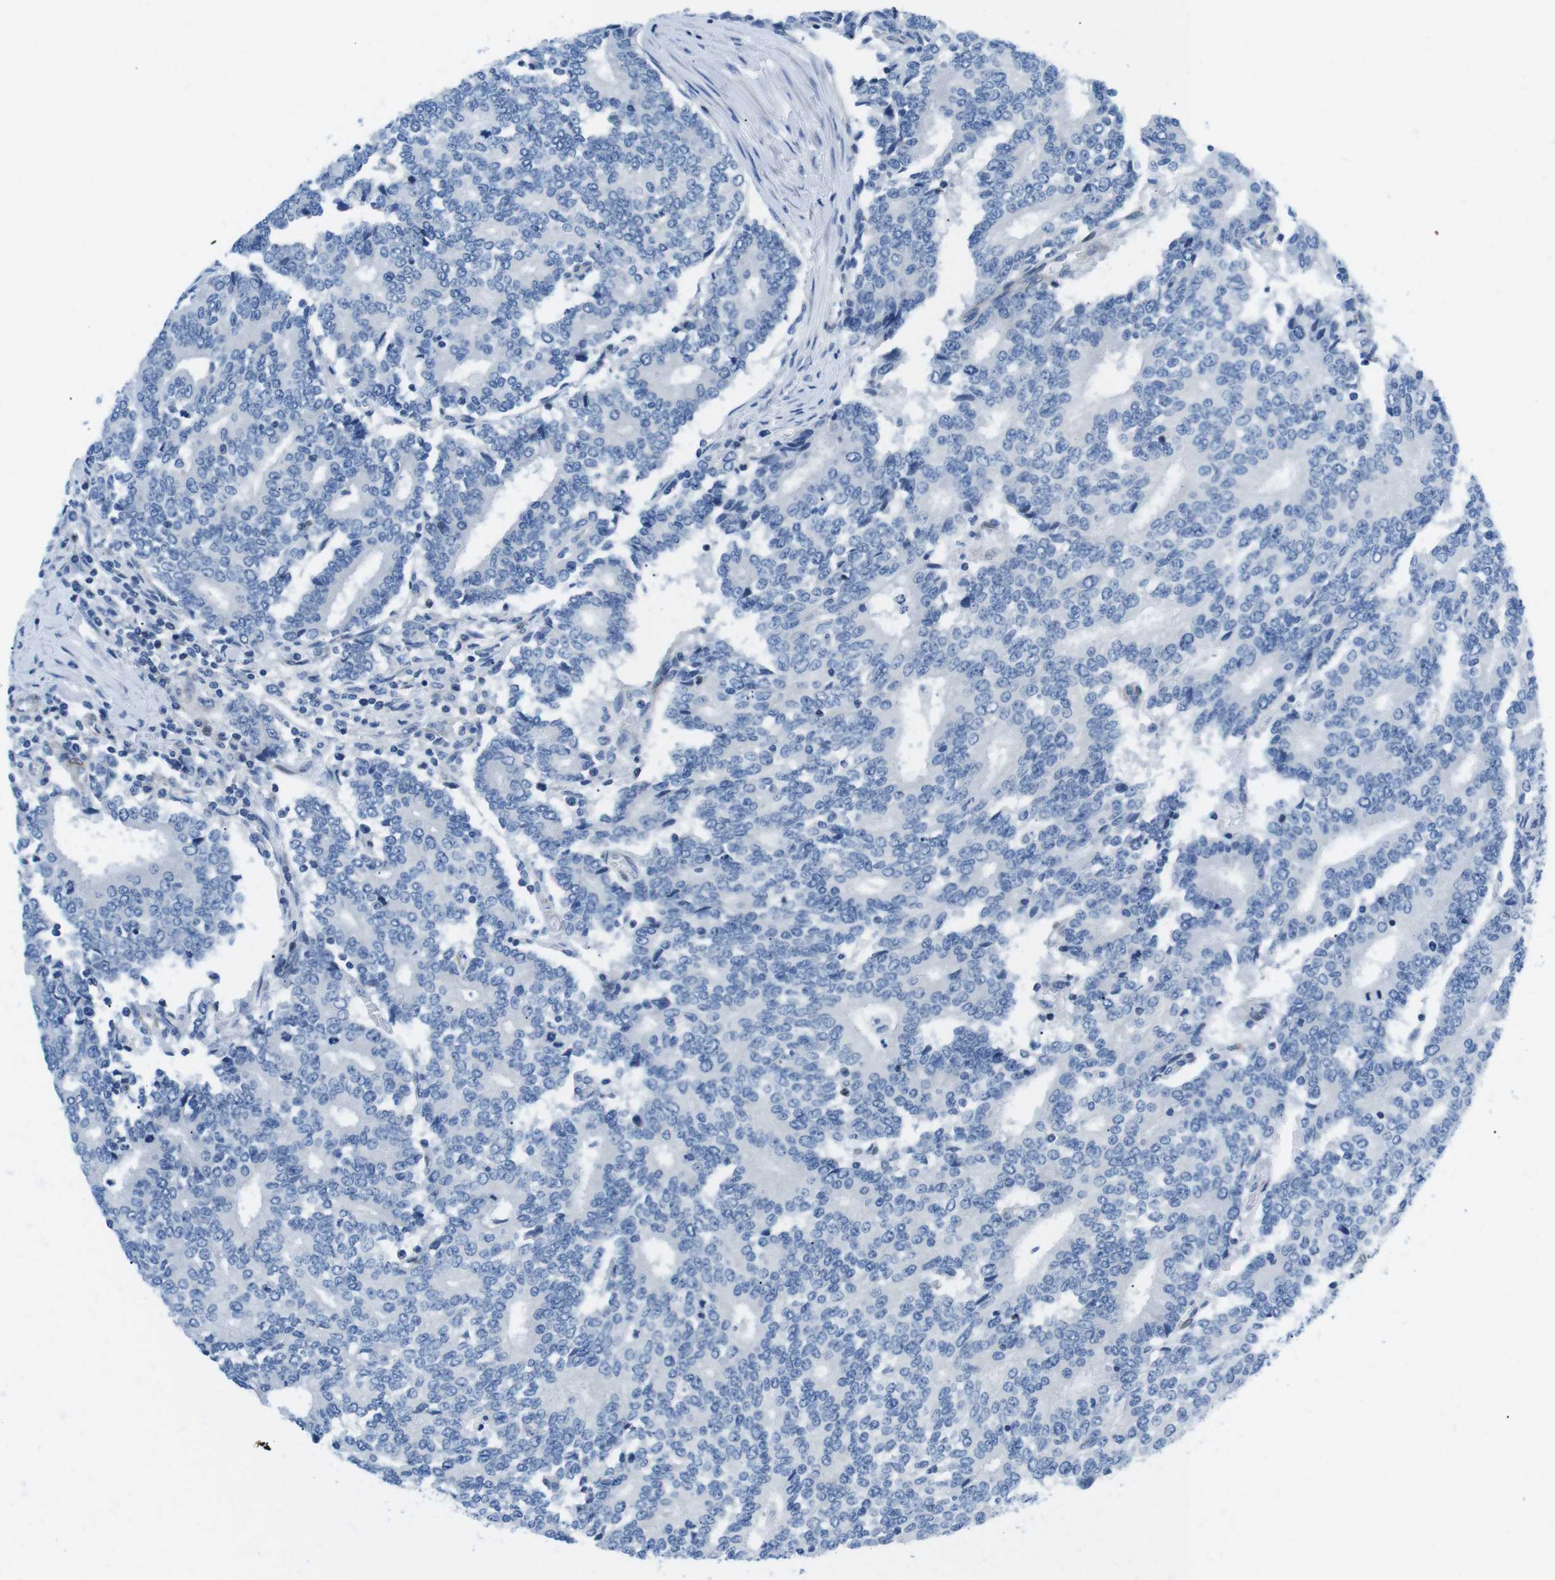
{"staining": {"intensity": "negative", "quantity": "none", "location": "none"}, "tissue": "prostate cancer", "cell_type": "Tumor cells", "image_type": "cancer", "snomed": [{"axis": "morphology", "description": "Normal tissue, NOS"}, {"axis": "morphology", "description": "Adenocarcinoma, High grade"}, {"axis": "topography", "description": "Prostate"}, {"axis": "topography", "description": "Seminal veicle"}], "caption": "Tumor cells are negative for protein expression in human prostate cancer.", "gene": "PHLDA1", "patient": {"sex": "male", "age": 55}}